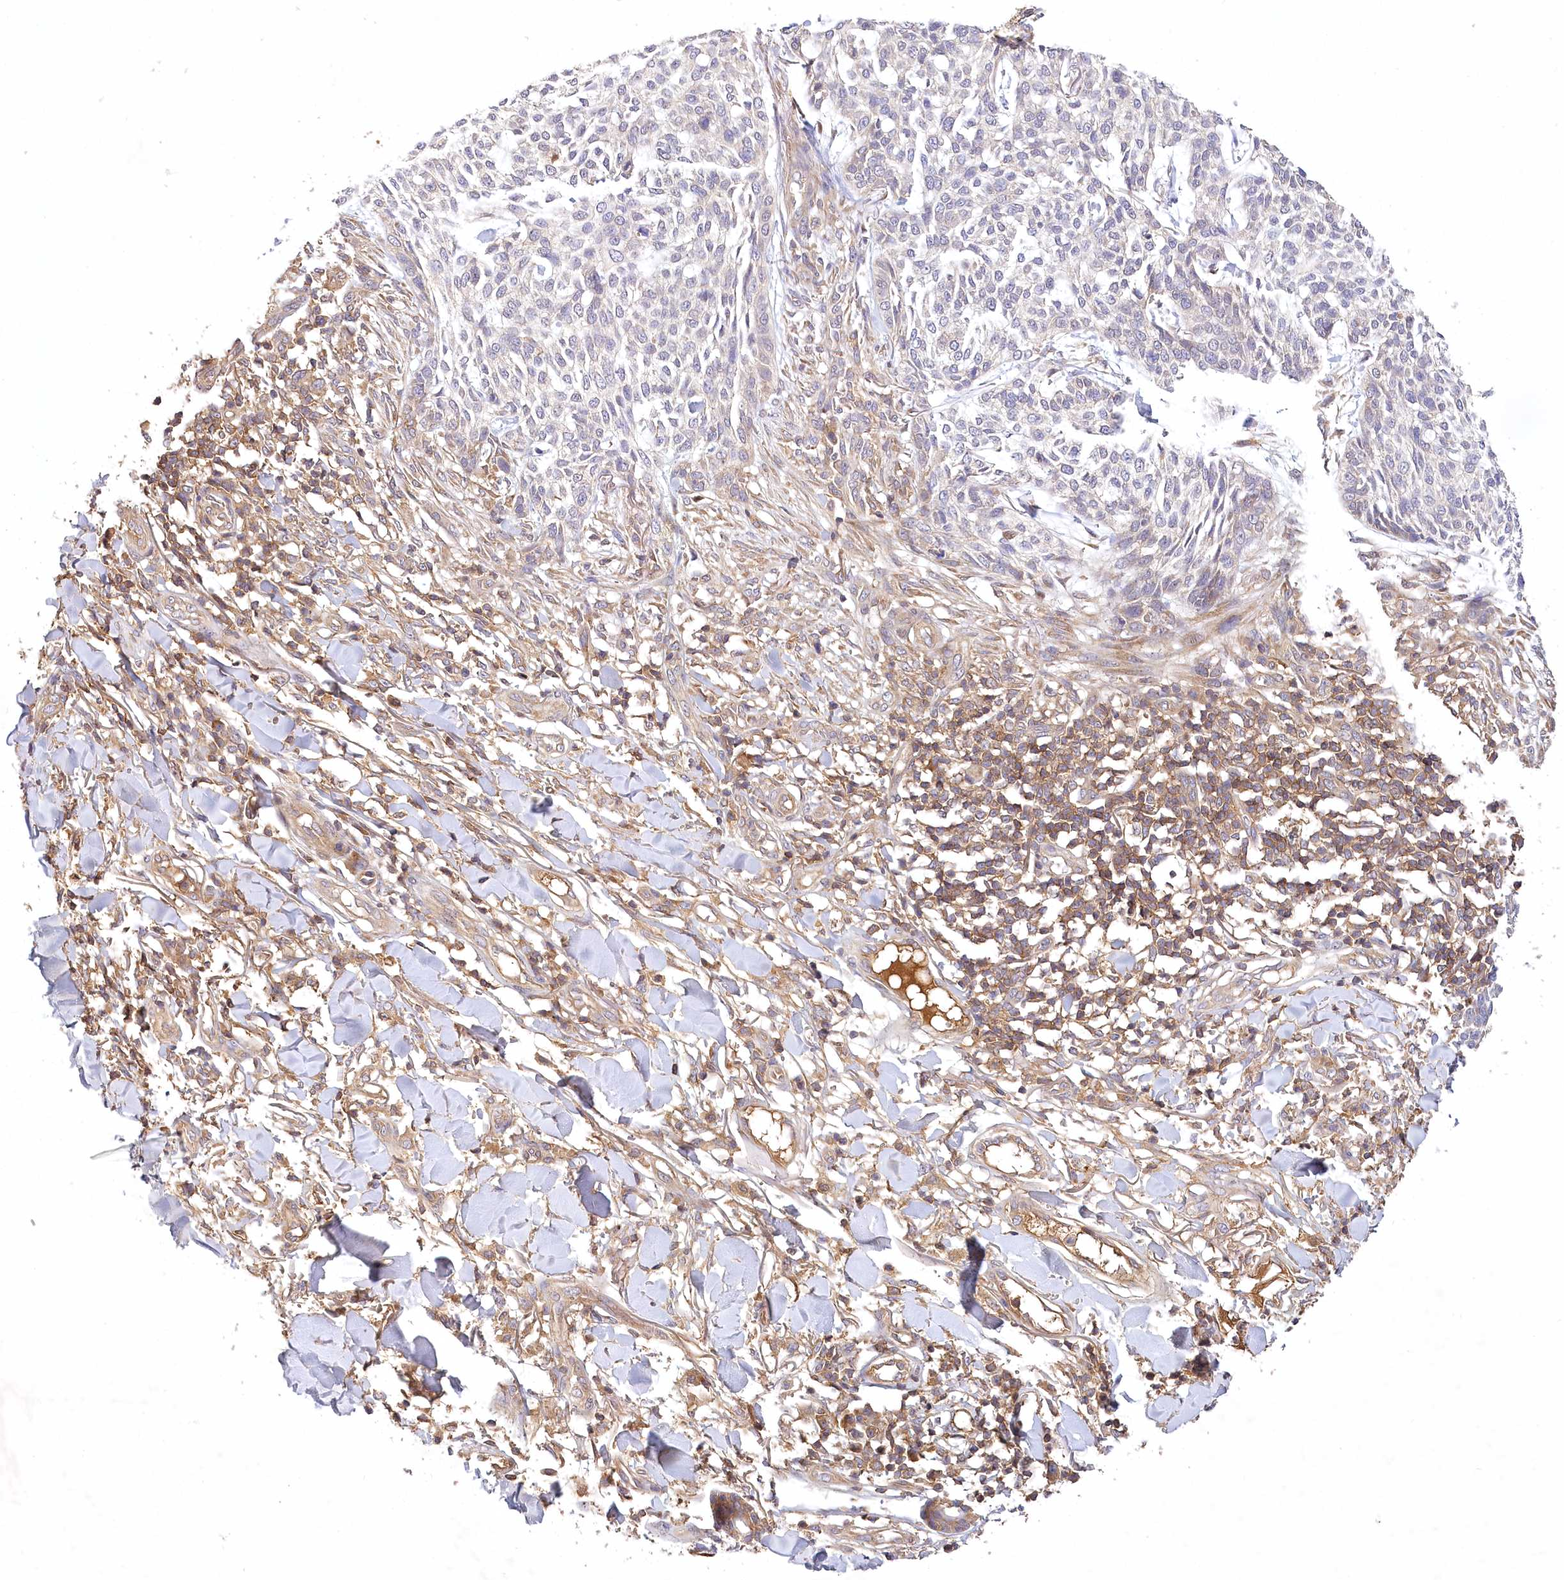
{"staining": {"intensity": "negative", "quantity": "none", "location": "none"}, "tissue": "skin cancer", "cell_type": "Tumor cells", "image_type": "cancer", "snomed": [{"axis": "morphology", "description": "Basal cell carcinoma"}, {"axis": "topography", "description": "Skin"}], "caption": "Immunohistochemistry (IHC) of human skin basal cell carcinoma demonstrates no staining in tumor cells. The staining was performed using DAB to visualize the protein expression in brown, while the nuclei were stained in blue with hematoxylin (Magnification: 20x).", "gene": "LSS", "patient": {"sex": "female", "age": 64}}